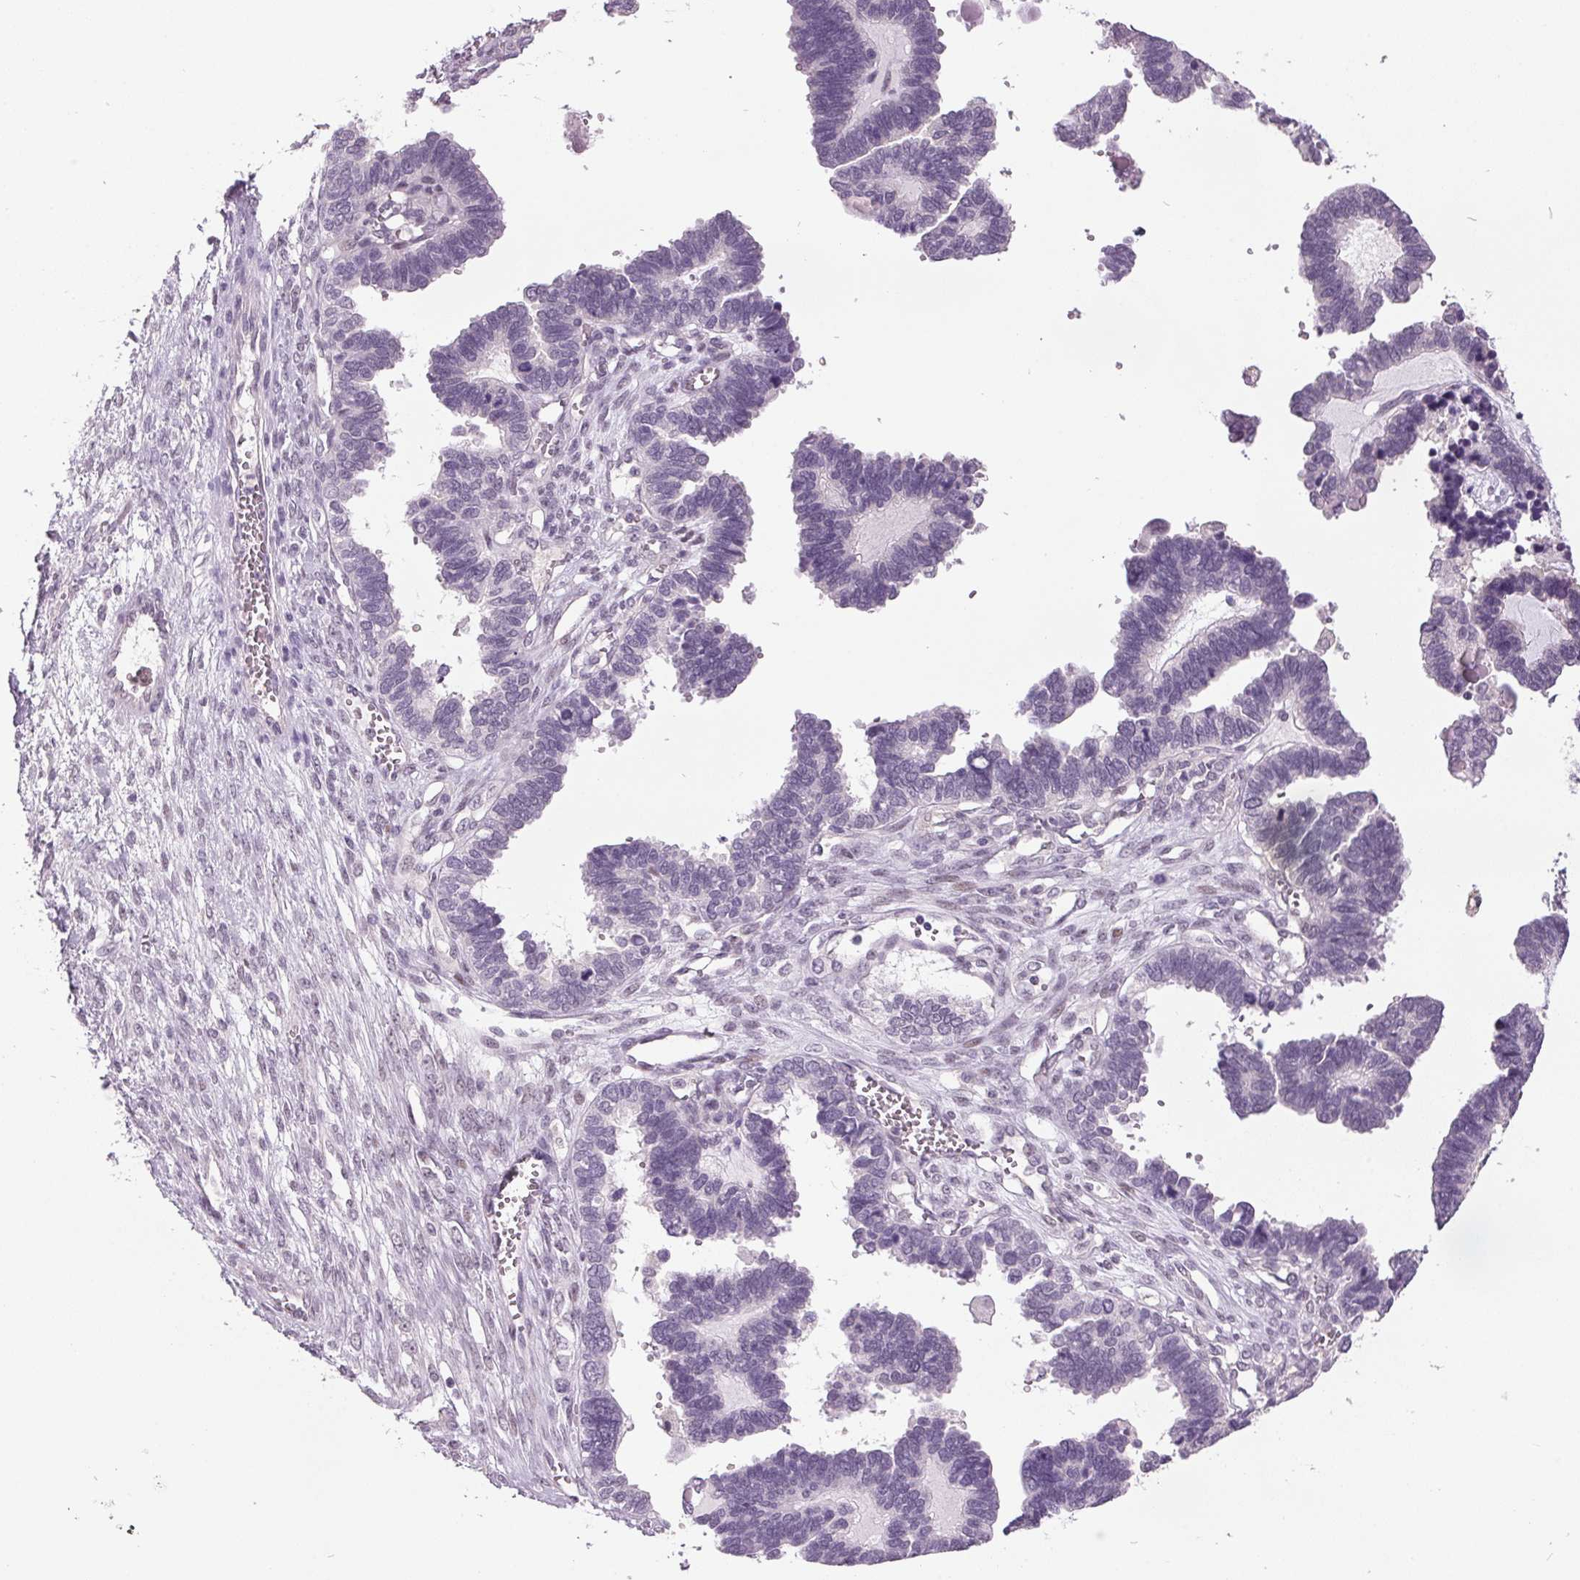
{"staining": {"intensity": "negative", "quantity": "none", "location": "none"}, "tissue": "ovarian cancer", "cell_type": "Tumor cells", "image_type": "cancer", "snomed": [{"axis": "morphology", "description": "Cystadenocarcinoma, serous, NOS"}, {"axis": "topography", "description": "Ovary"}], "caption": "Immunohistochemistry image of ovarian cancer stained for a protein (brown), which displays no expression in tumor cells.", "gene": "C2orf16", "patient": {"sex": "female", "age": 51}}